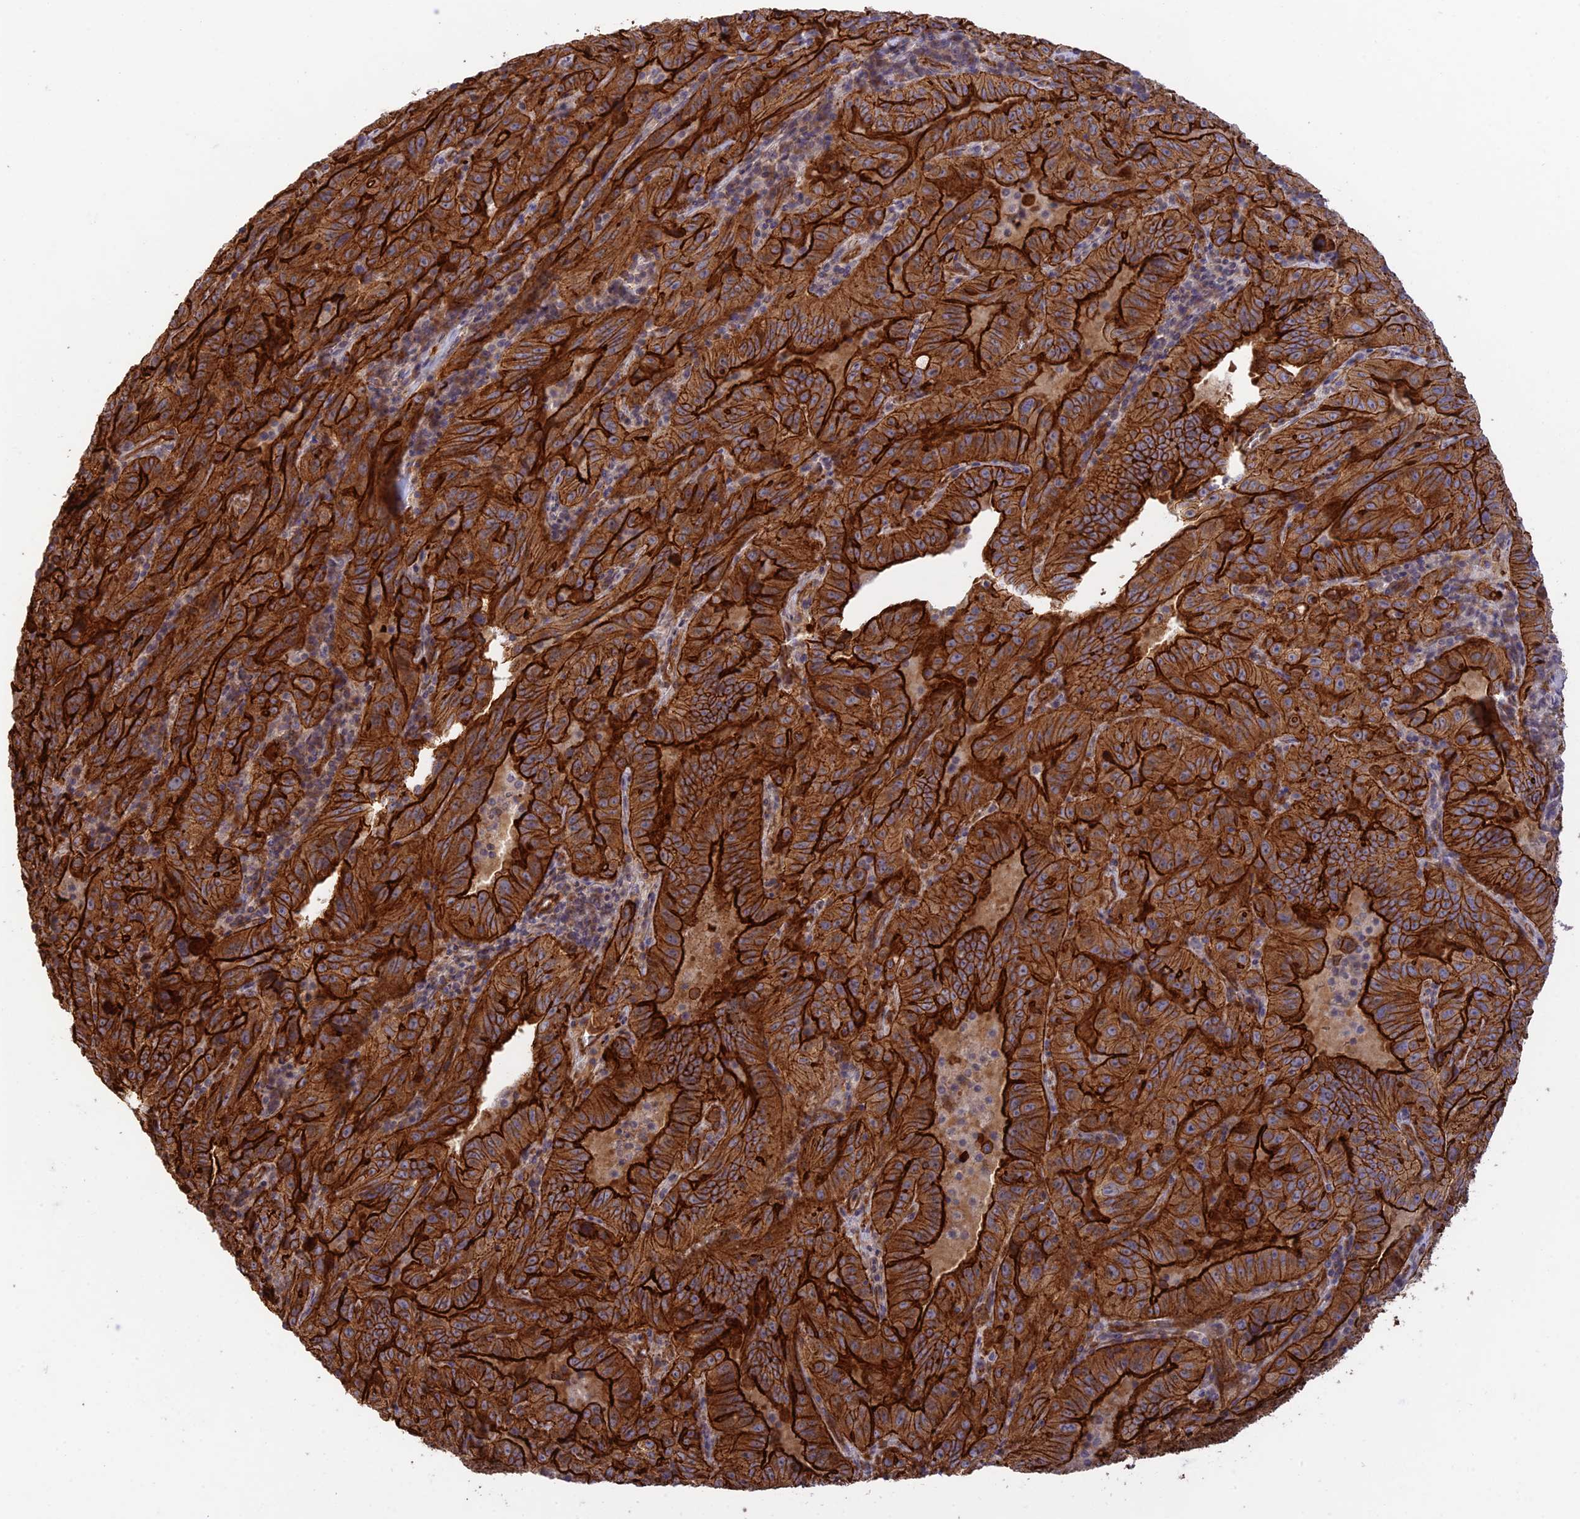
{"staining": {"intensity": "strong", "quantity": ">75%", "location": "cytoplasmic/membranous"}, "tissue": "pancreatic cancer", "cell_type": "Tumor cells", "image_type": "cancer", "snomed": [{"axis": "morphology", "description": "Adenocarcinoma, NOS"}, {"axis": "topography", "description": "Pancreas"}], "caption": "Pancreatic cancer (adenocarcinoma) tissue reveals strong cytoplasmic/membranous staining in about >75% of tumor cells", "gene": "HOMER2", "patient": {"sex": "male", "age": 63}}